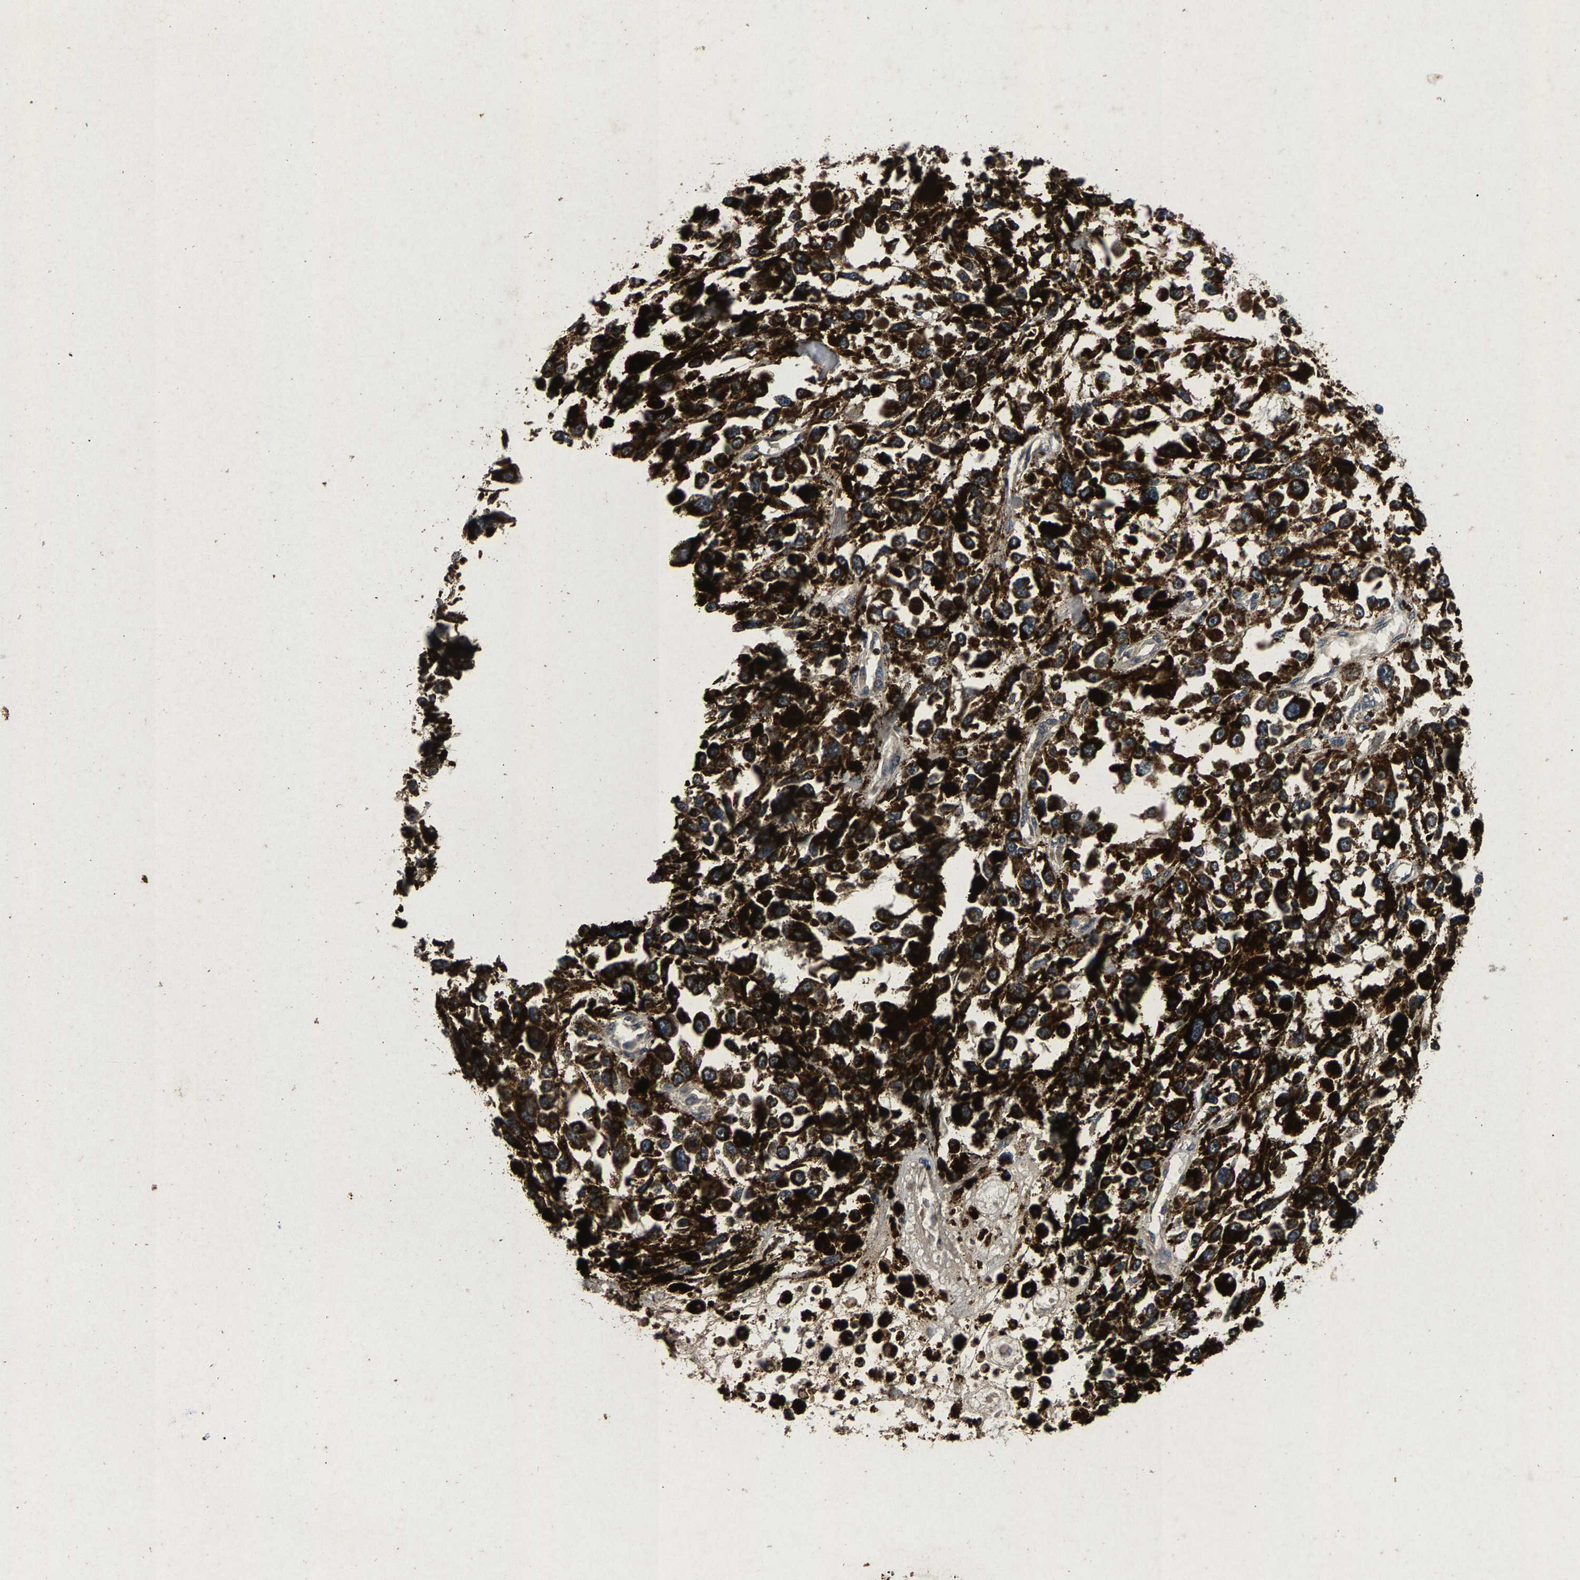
{"staining": {"intensity": "strong", "quantity": ">75%", "location": "cytoplasmic/membranous"}, "tissue": "melanoma", "cell_type": "Tumor cells", "image_type": "cancer", "snomed": [{"axis": "morphology", "description": "Malignant melanoma, Metastatic site"}, {"axis": "topography", "description": "Lymph node"}], "caption": "Melanoma stained for a protein (brown) reveals strong cytoplasmic/membranous positive positivity in about >75% of tumor cells.", "gene": "PPP1CC", "patient": {"sex": "male", "age": 59}}